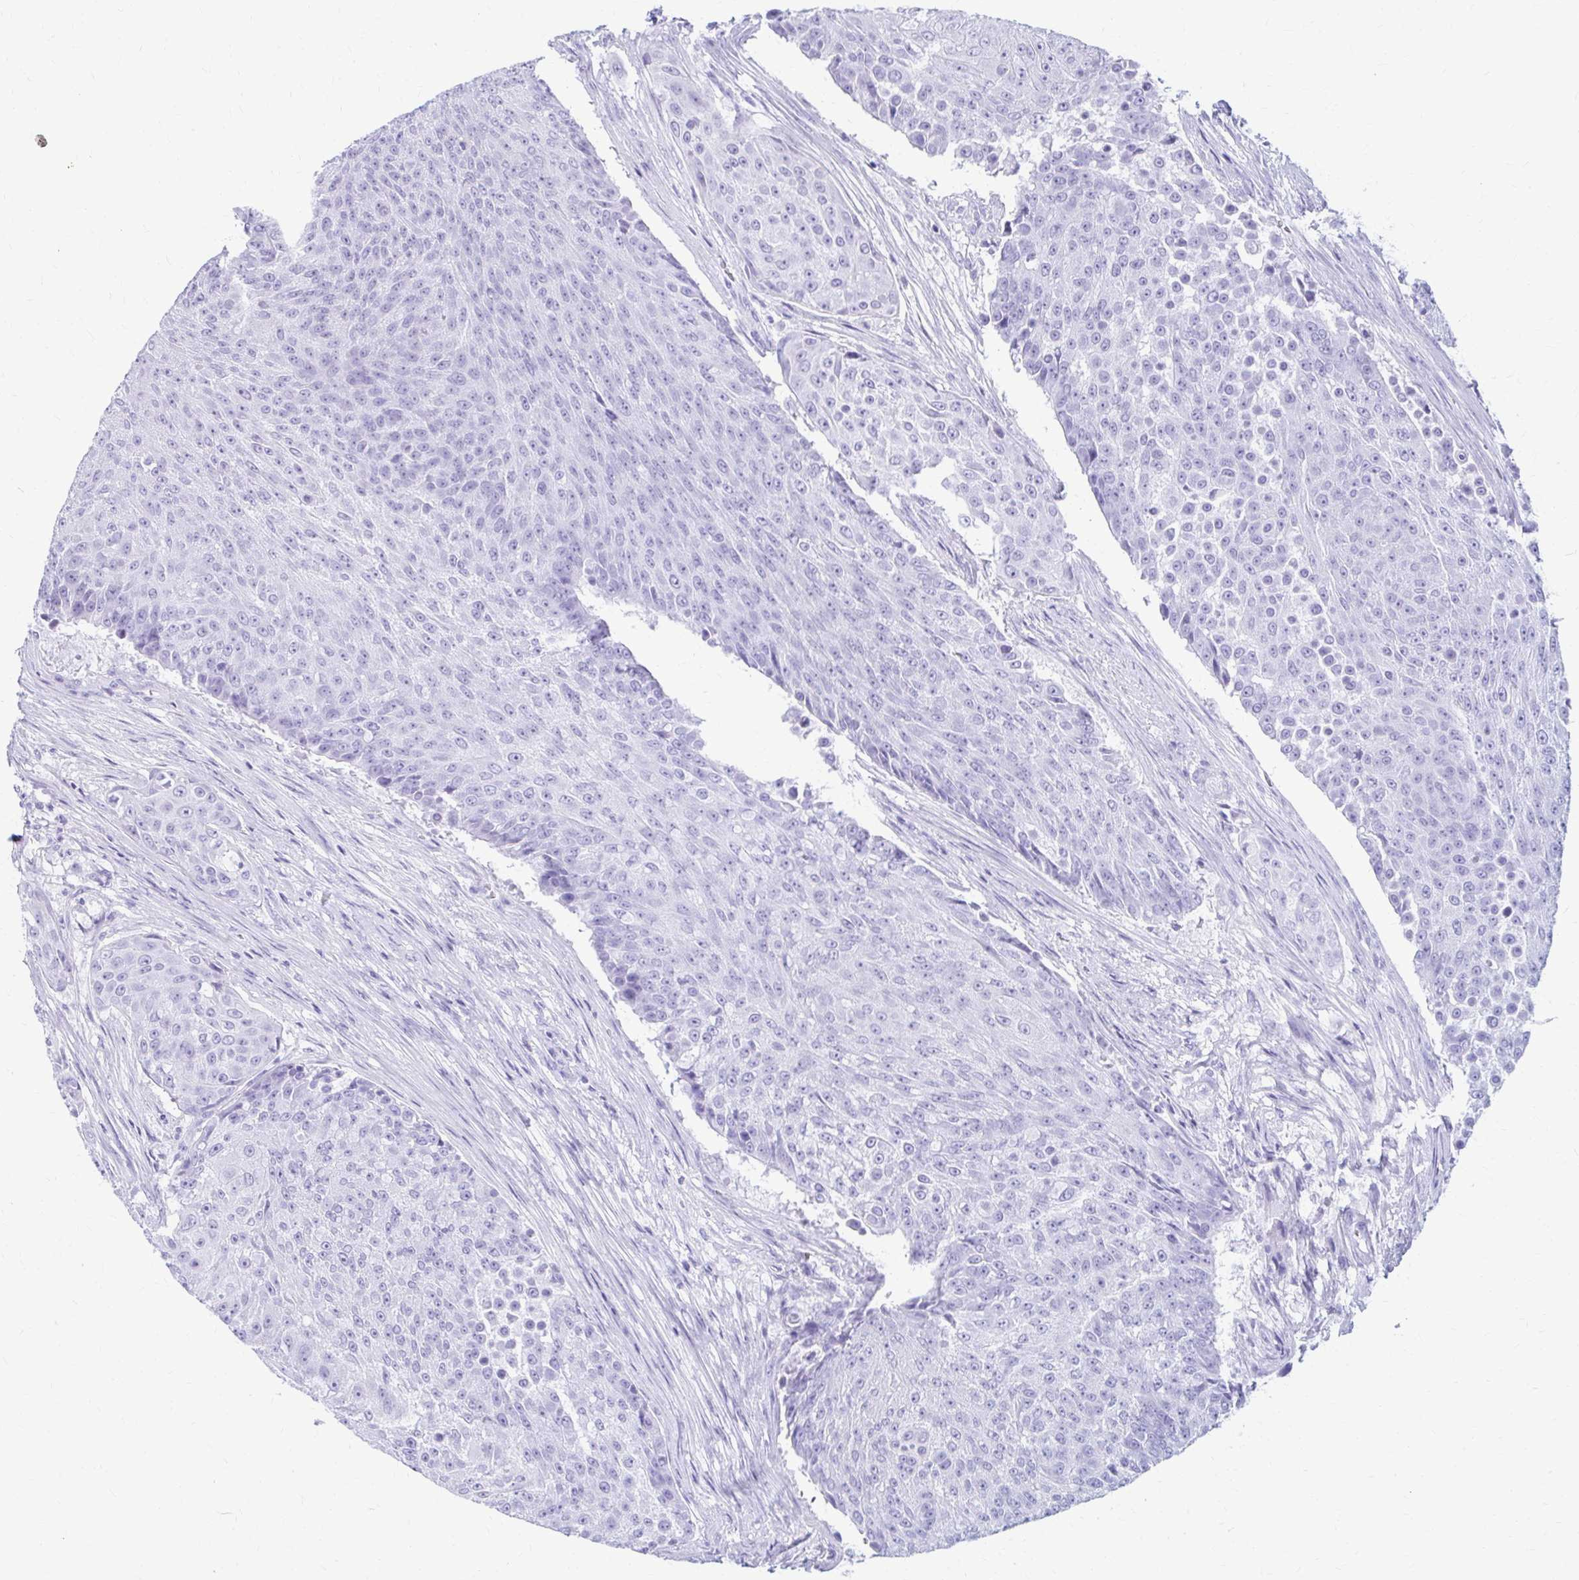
{"staining": {"intensity": "negative", "quantity": "none", "location": "none"}, "tissue": "urothelial cancer", "cell_type": "Tumor cells", "image_type": "cancer", "snomed": [{"axis": "morphology", "description": "Urothelial carcinoma, High grade"}, {"axis": "topography", "description": "Urinary bladder"}], "caption": "An immunohistochemistry histopathology image of high-grade urothelial carcinoma is shown. There is no staining in tumor cells of high-grade urothelial carcinoma. (DAB immunohistochemistry, high magnification).", "gene": "RGS16", "patient": {"sex": "female", "age": 63}}